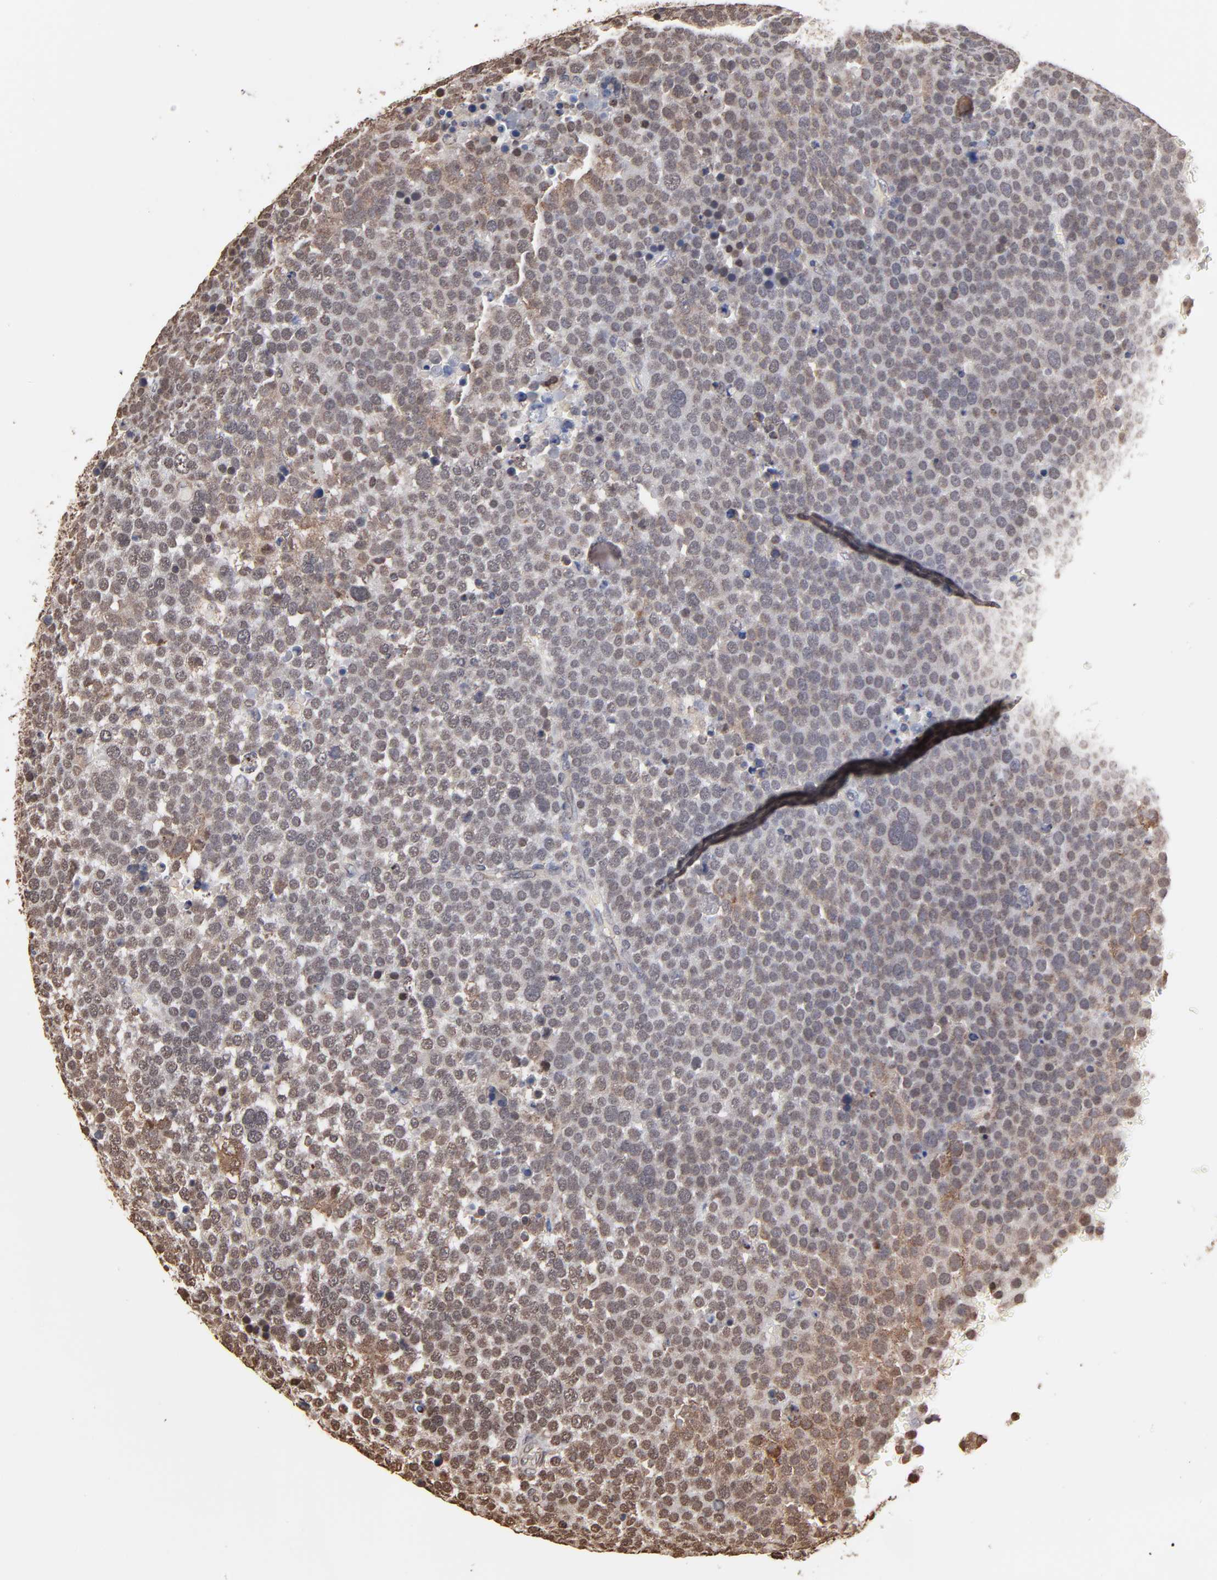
{"staining": {"intensity": "moderate", "quantity": "25%-75%", "location": "cytoplasmic/membranous,nuclear"}, "tissue": "testis cancer", "cell_type": "Tumor cells", "image_type": "cancer", "snomed": [{"axis": "morphology", "description": "Seminoma, NOS"}, {"axis": "topography", "description": "Testis"}], "caption": "There is medium levels of moderate cytoplasmic/membranous and nuclear staining in tumor cells of seminoma (testis), as demonstrated by immunohistochemical staining (brown color).", "gene": "CHM", "patient": {"sex": "male", "age": 71}}